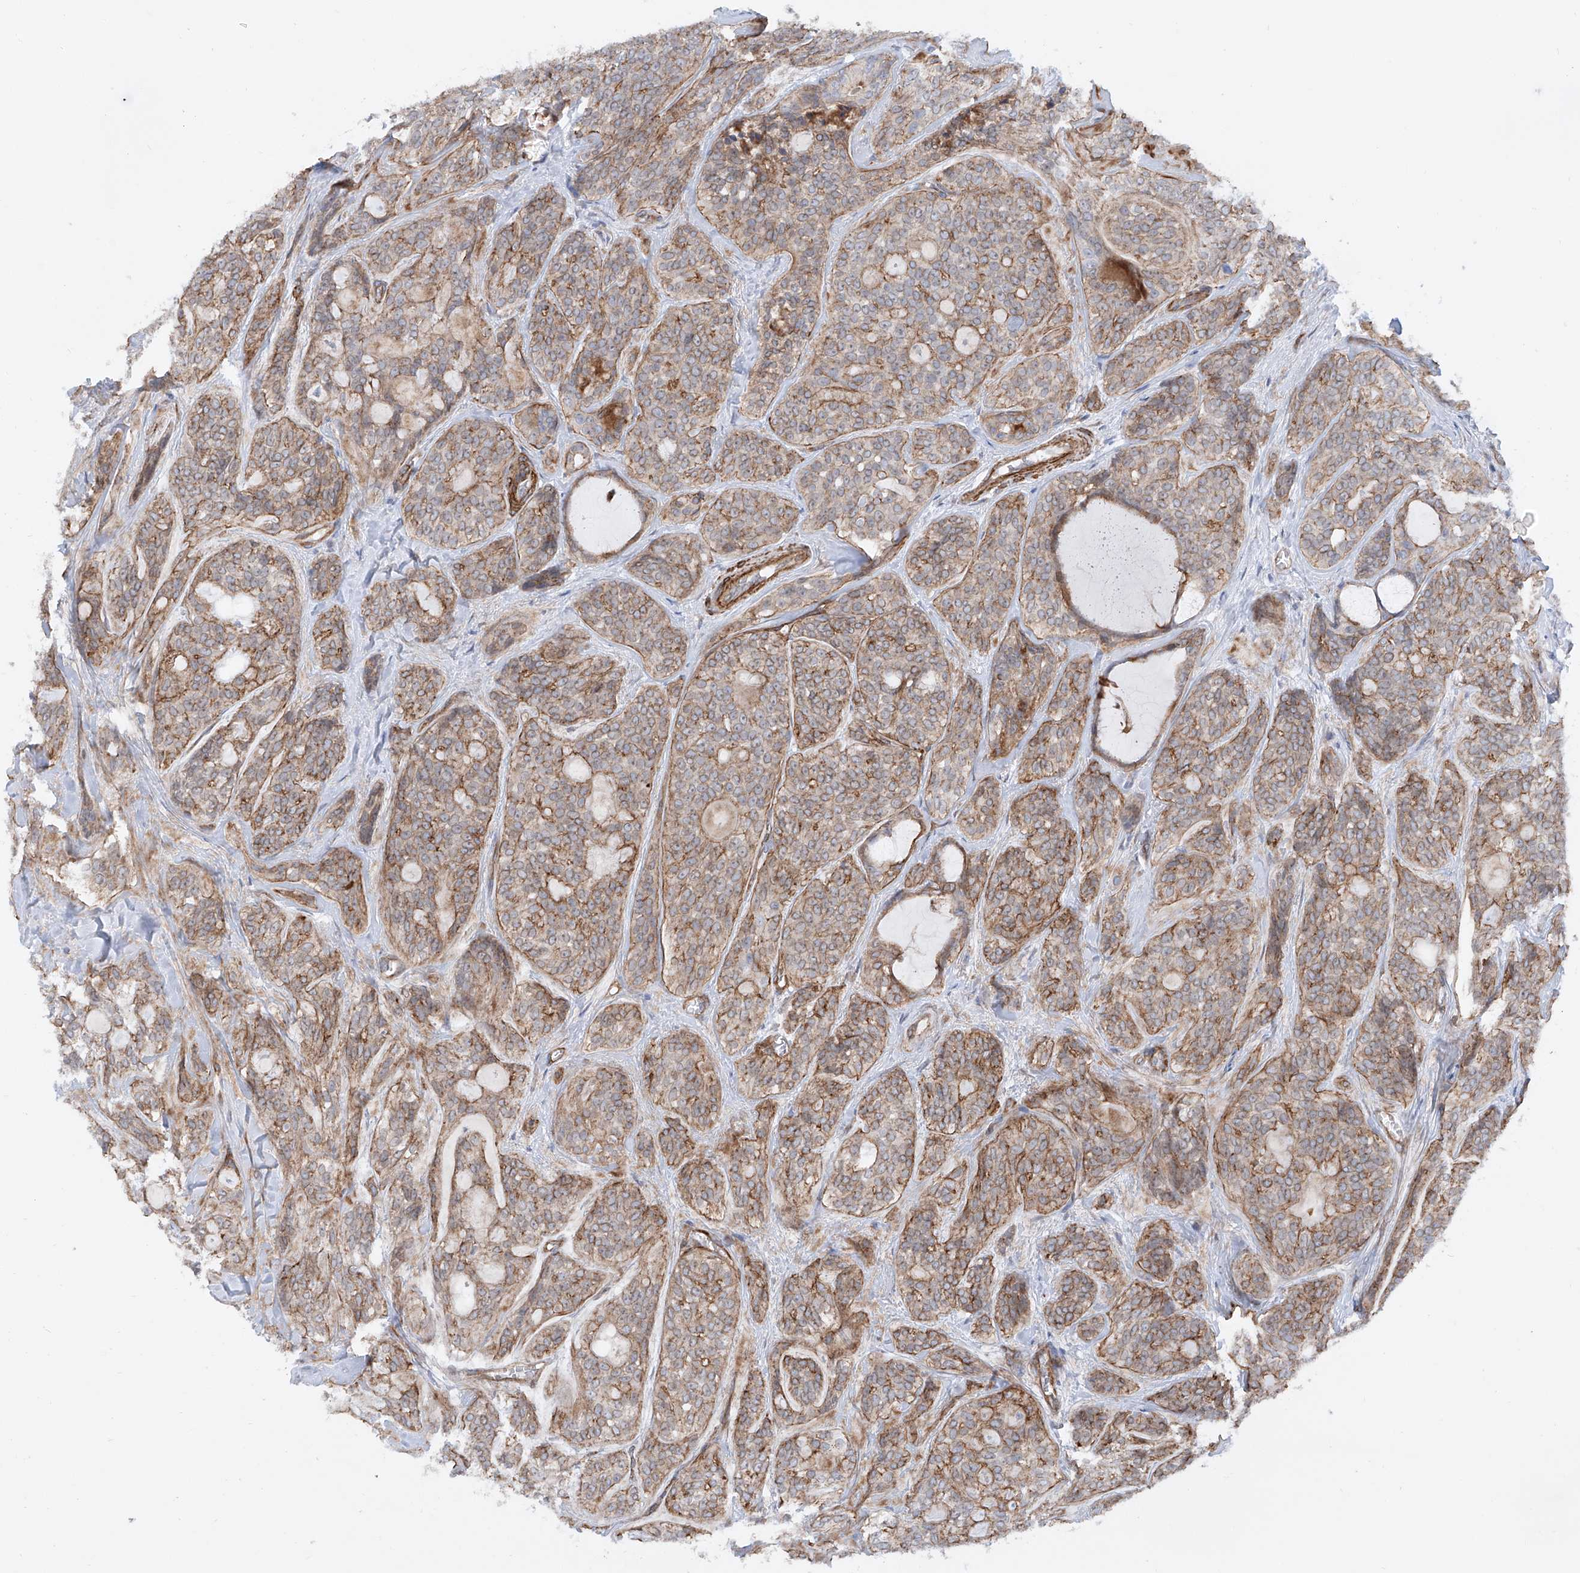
{"staining": {"intensity": "moderate", "quantity": ">75%", "location": "cytoplasmic/membranous"}, "tissue": "head and neck cancer", "cell_type": "Tumor cells", "image_type": "cancer", "snomed": [{"axis": "morphology", "description": "Adenocarcinoma, NOS"}, {"axis": "topography", "description": "Head-Neck"}], "caption": "Tumor cells display moderate cytoplasmic/membranous positivity in about >75% of cells in head and neck cancer.", "gene": "ZNF490", "patient": {"sex": "male", "age": 66}}